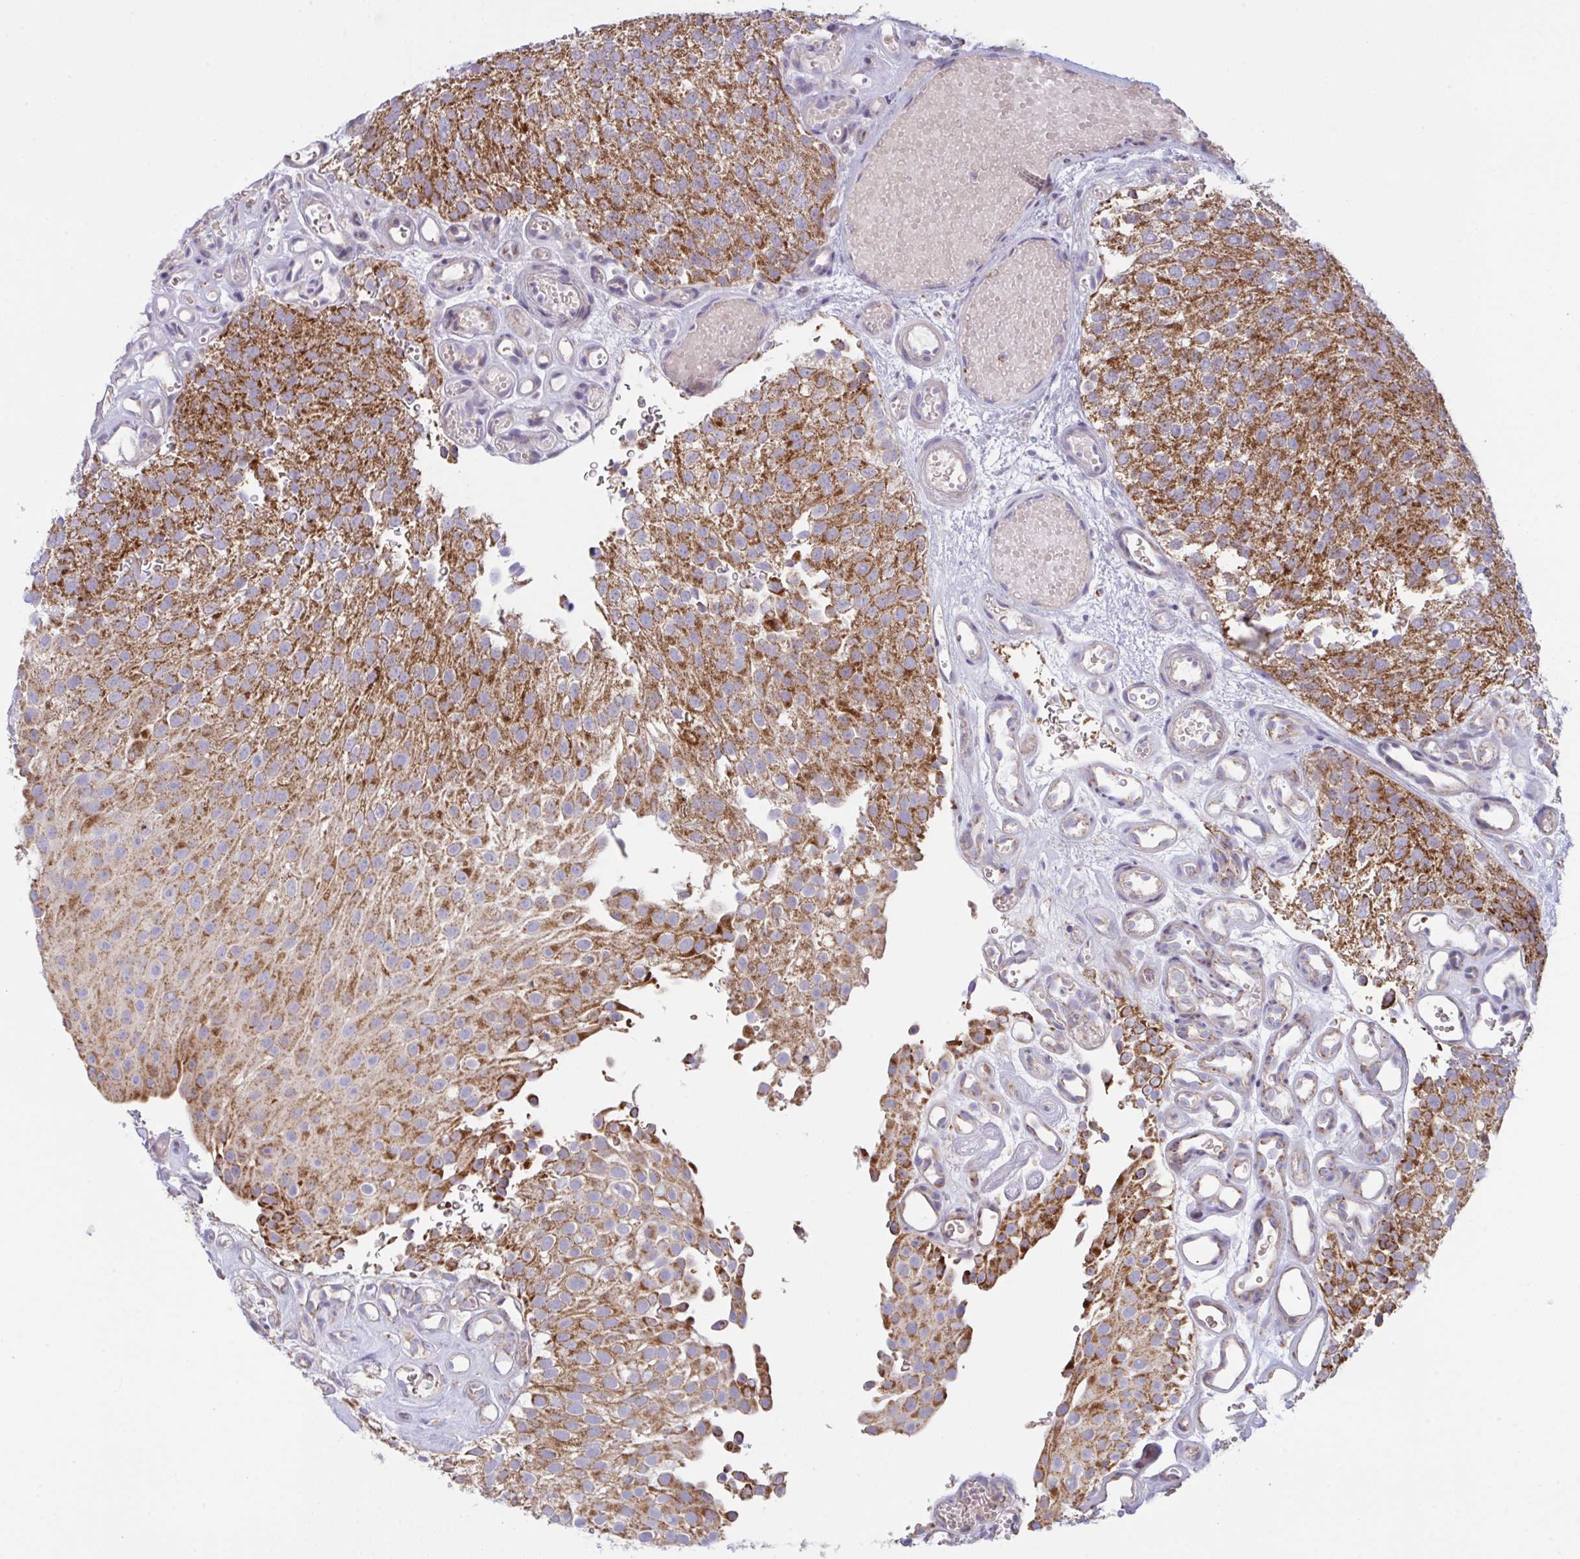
{"staining": {"intensity": "strong", "quantity": ">75%", "location": "cytoplasmic/membranous"}, "tissue": "urothelial cancer", "cell_type": "Tumor cells", "image_type": "cancer", "snomed": [{"axis": "morphology", "description": "Urothelial carcinoma, Low grade"}, {"axis": "topography", "description": "Urinary bladder"}], "caption": "Urothelial cancer tissue exhibits strong cytoplasmic/membranous positivity in about >75% of tumor cells, visualized by immunohistochemistry.", "gene": "MICOS10", "patient": {"sex": "male", "age": 78}}